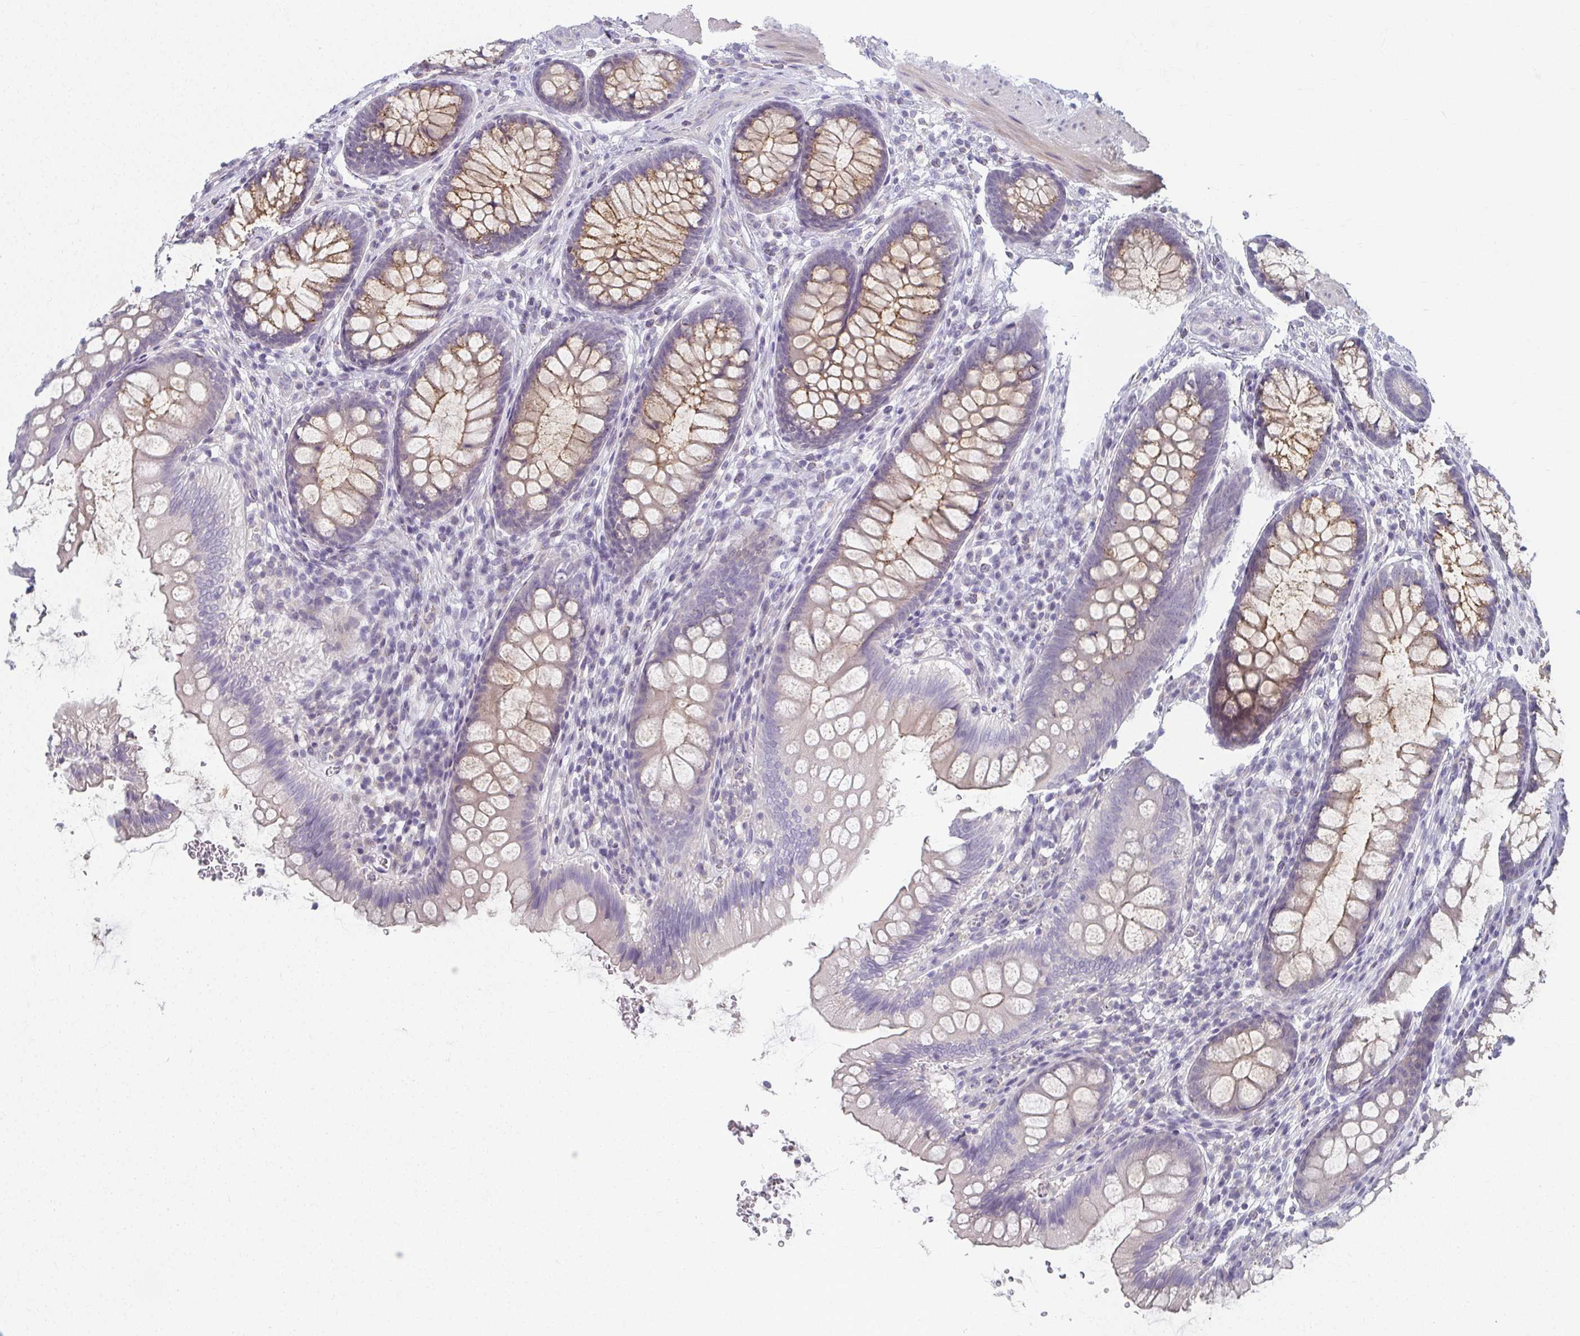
{"staining": {"intensity": "negative", "quantity": "none", "location": "none"}, "tissue": "colon", "cell_type": "Endothelial cells", "image_type": "normal", "snomed": [{"axis": "morphology", "description": "Normal tissue, NOS"}, {"axis": "morphology", "description": "Adenoma, NOS"}, {"axis": "topography", "description": "Soft tissue"}, {"axis": "topography", "description": "Colon"}], "caption": "This is an immunohistochemistry image of normal human colon. There is no positivity in endothelial cells.", "gene": "CAMKV", "patient": {"sex": "male", "age": 47}}